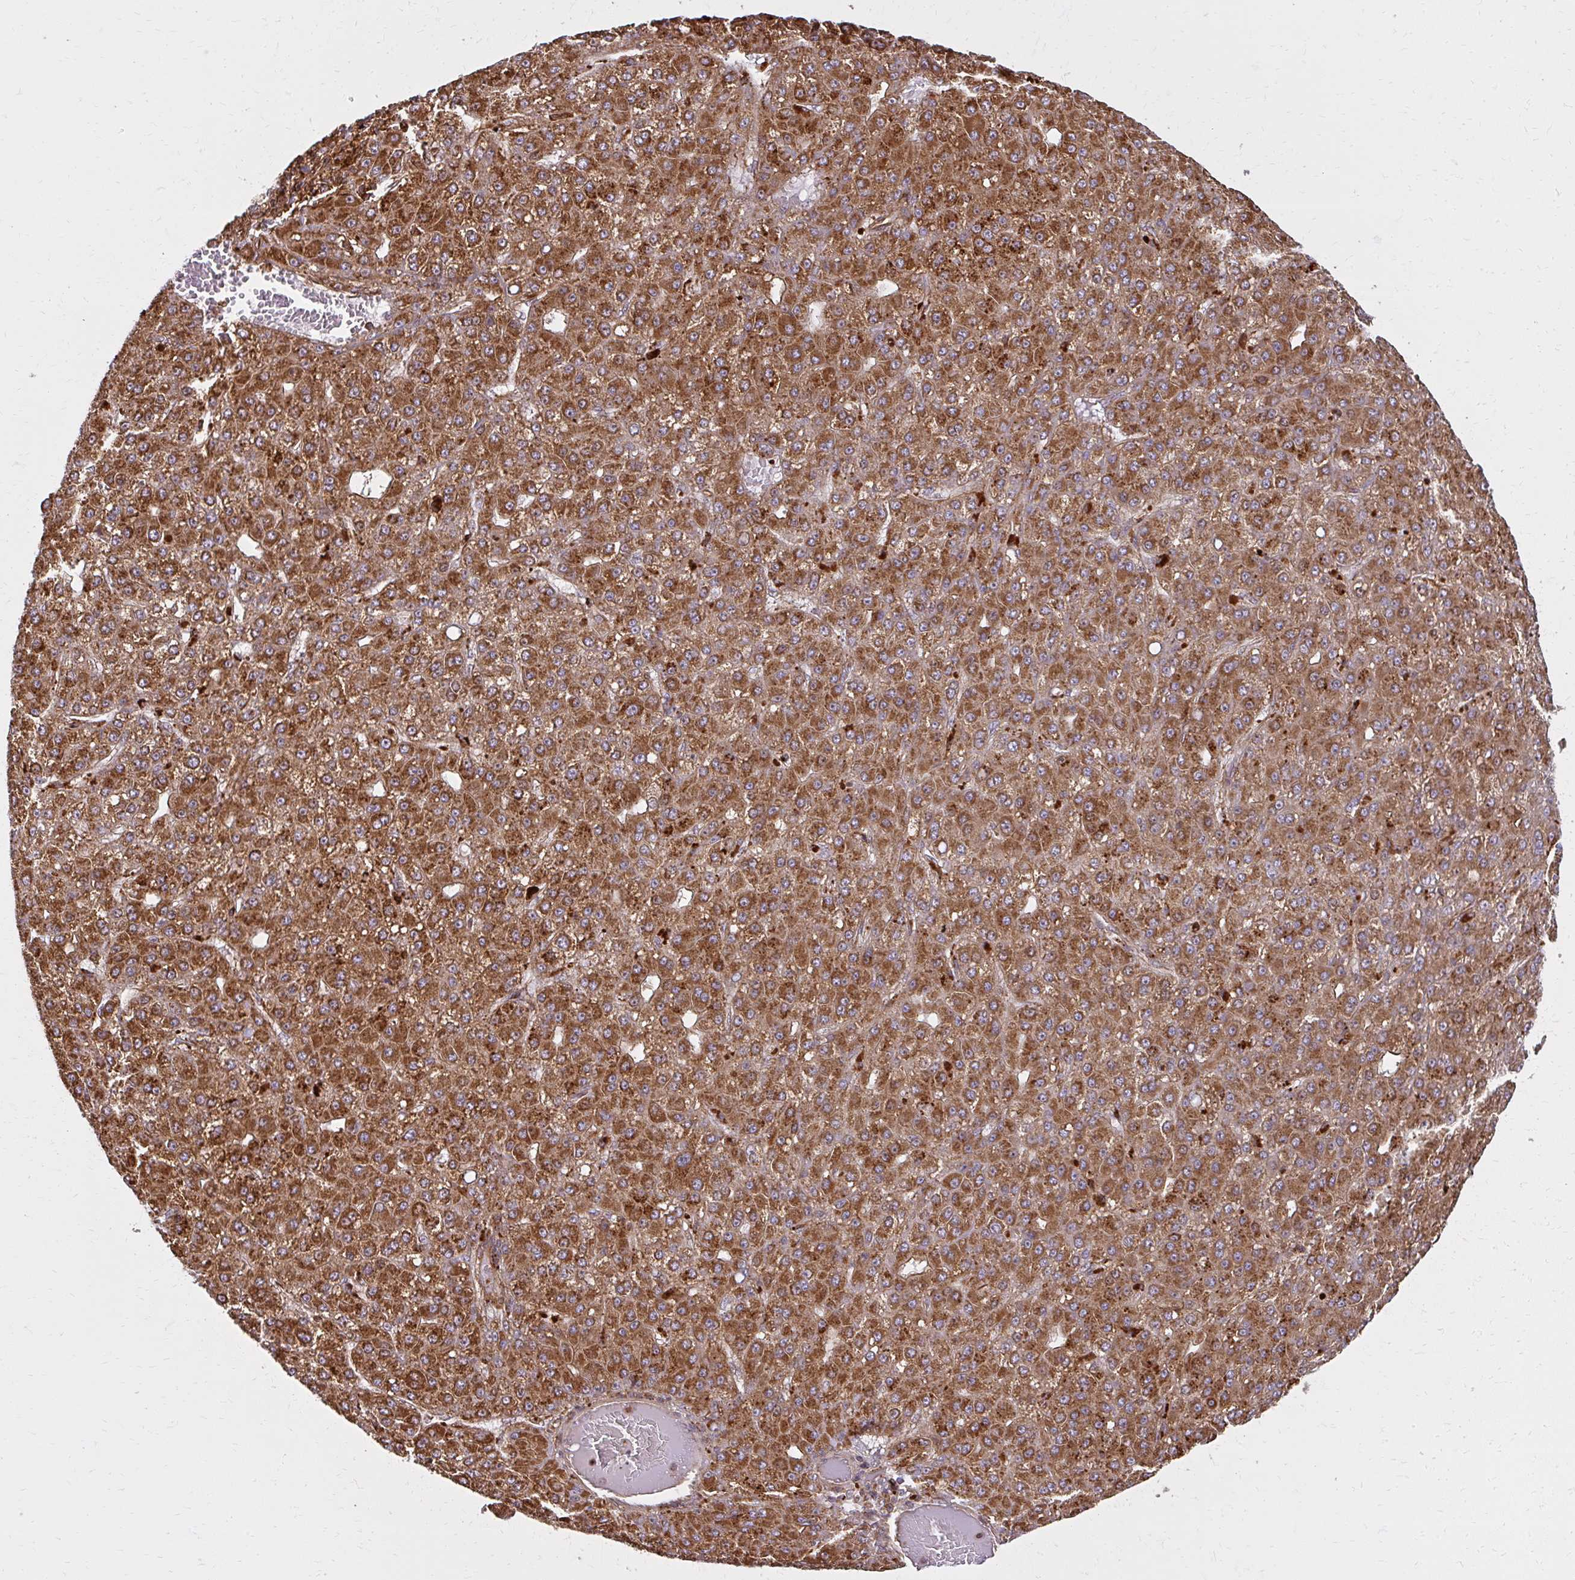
{"staining": {"intensity": "strong", "quantity": ">75%", "location": "cytoplasmic/membranous"}, "tissue": "liver cancer", "cell_type": "Tumor cells", "image_type": "cancer", "snomed": [{"axis": "morphology", "description": "Carcinoma, Hepatocellular, NOS"}, {"axis": "topography", "description": "Liver"}], "caption": "Immunohistochemistry micrograph of neoplastic tissue: hepatocellular carcinoma (liver) stained using immunohistochemistry (IHC) displays high levels of strong protein expression localized specifically in the cytoplasmic/membranous of tumor cells, appearing as a cytoplasmic/membranous brown color.", "gene": "GNS", "patient": {"sex": "male", "age": 67}}